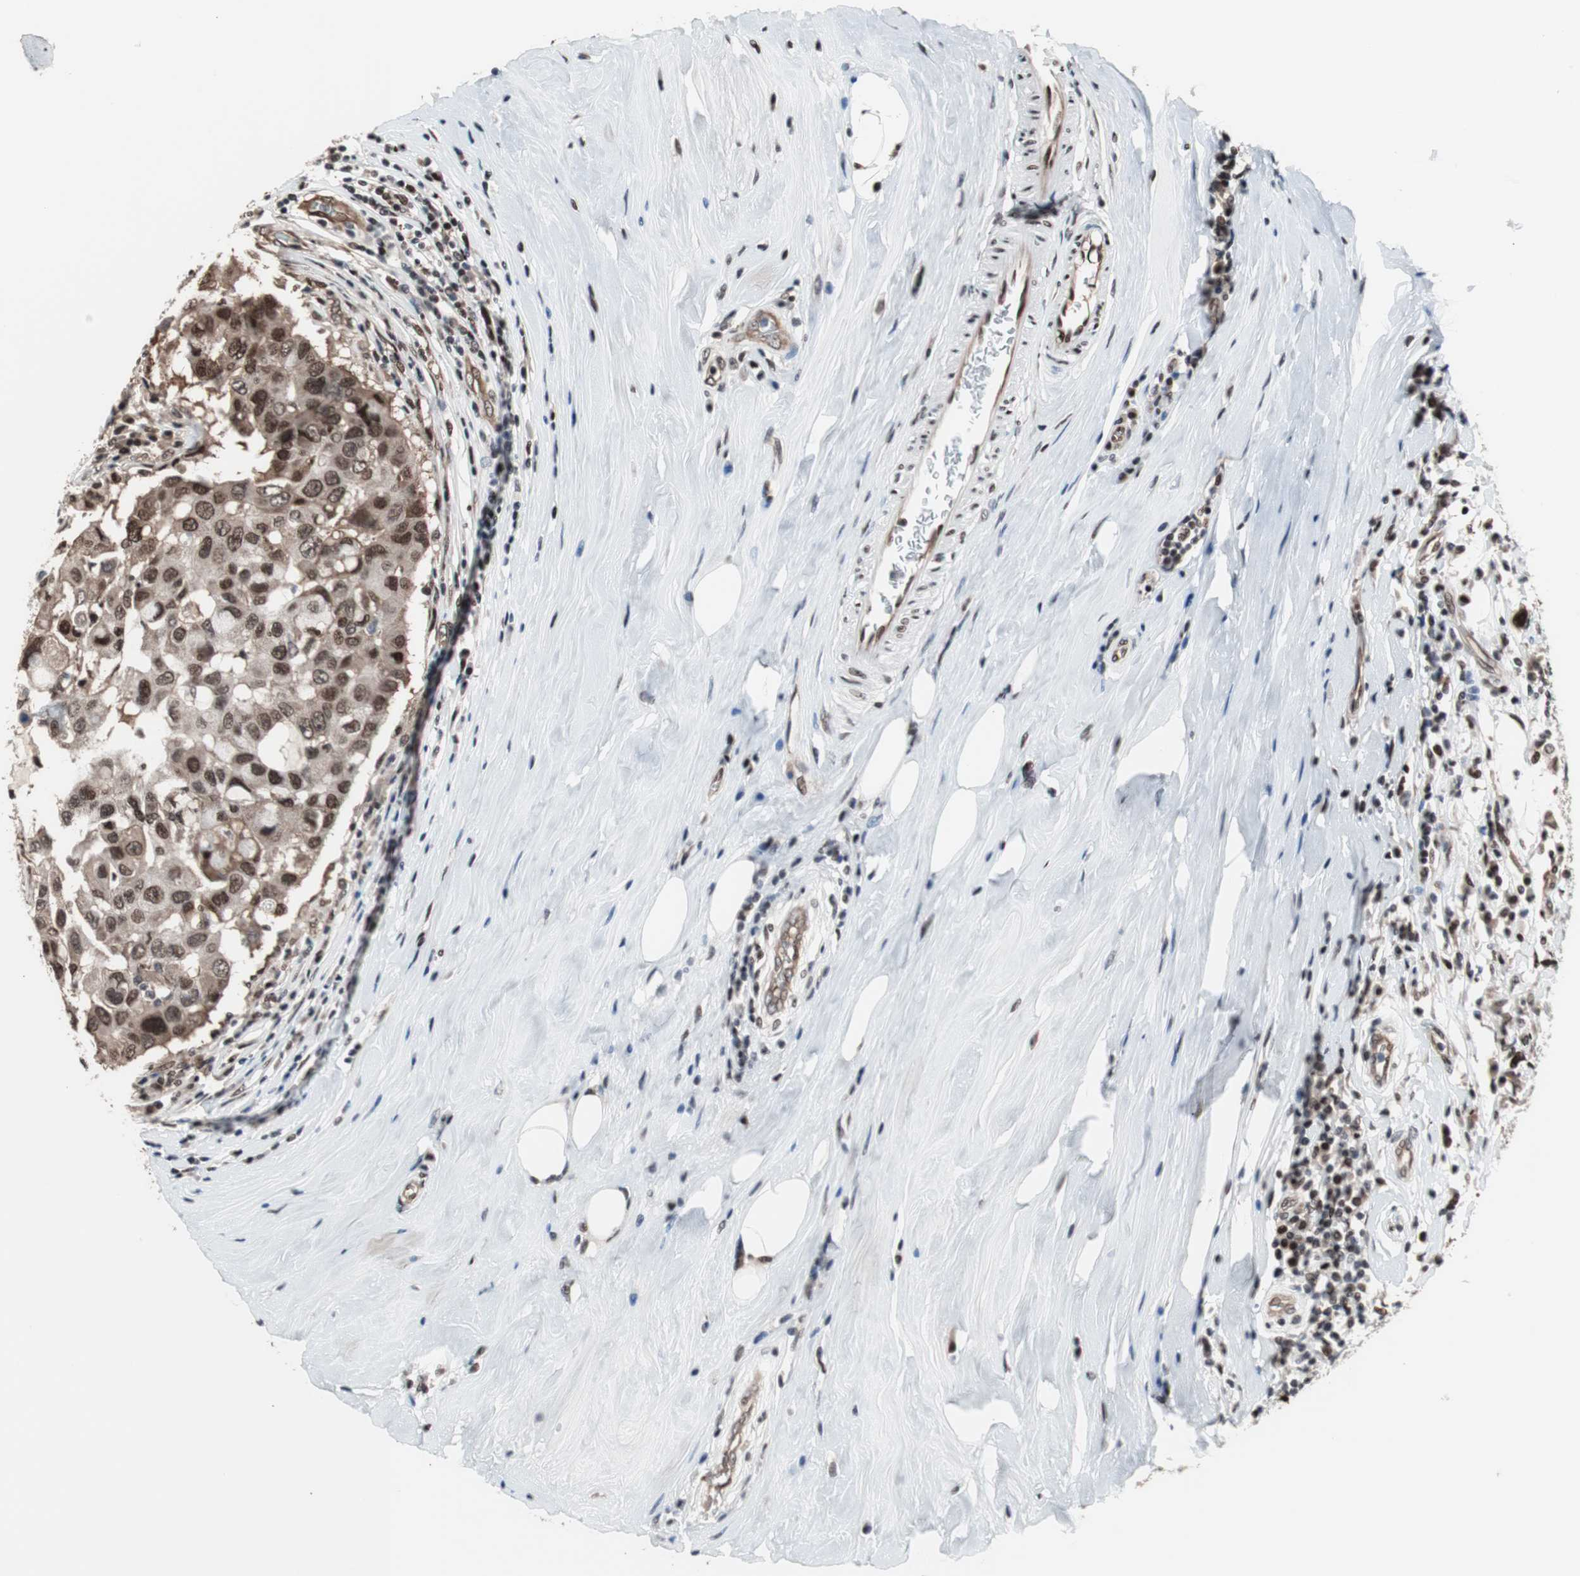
{"staining": {"intensity": "strong", "quantity": ">75%", "location": "cytoplasmic/membranous,nuclear"}, "tissue": "breast cancer", "cell_type": "Tumor cells", "image_type": "cancer", "snomed": [{"axis": "morphology", "description": "Duct carcinoma"}, {"axis": "topography", "description": "Breast"}], "caption": "Breast invasive ductal carcinoma stained for a protein (brown) demonstrates strong cytoplasmic/membranous and nuclear positive positivity in about >75% of tumor cells.", "gene": "POGZ", "patient": {"sex": "female", "age": 27}}